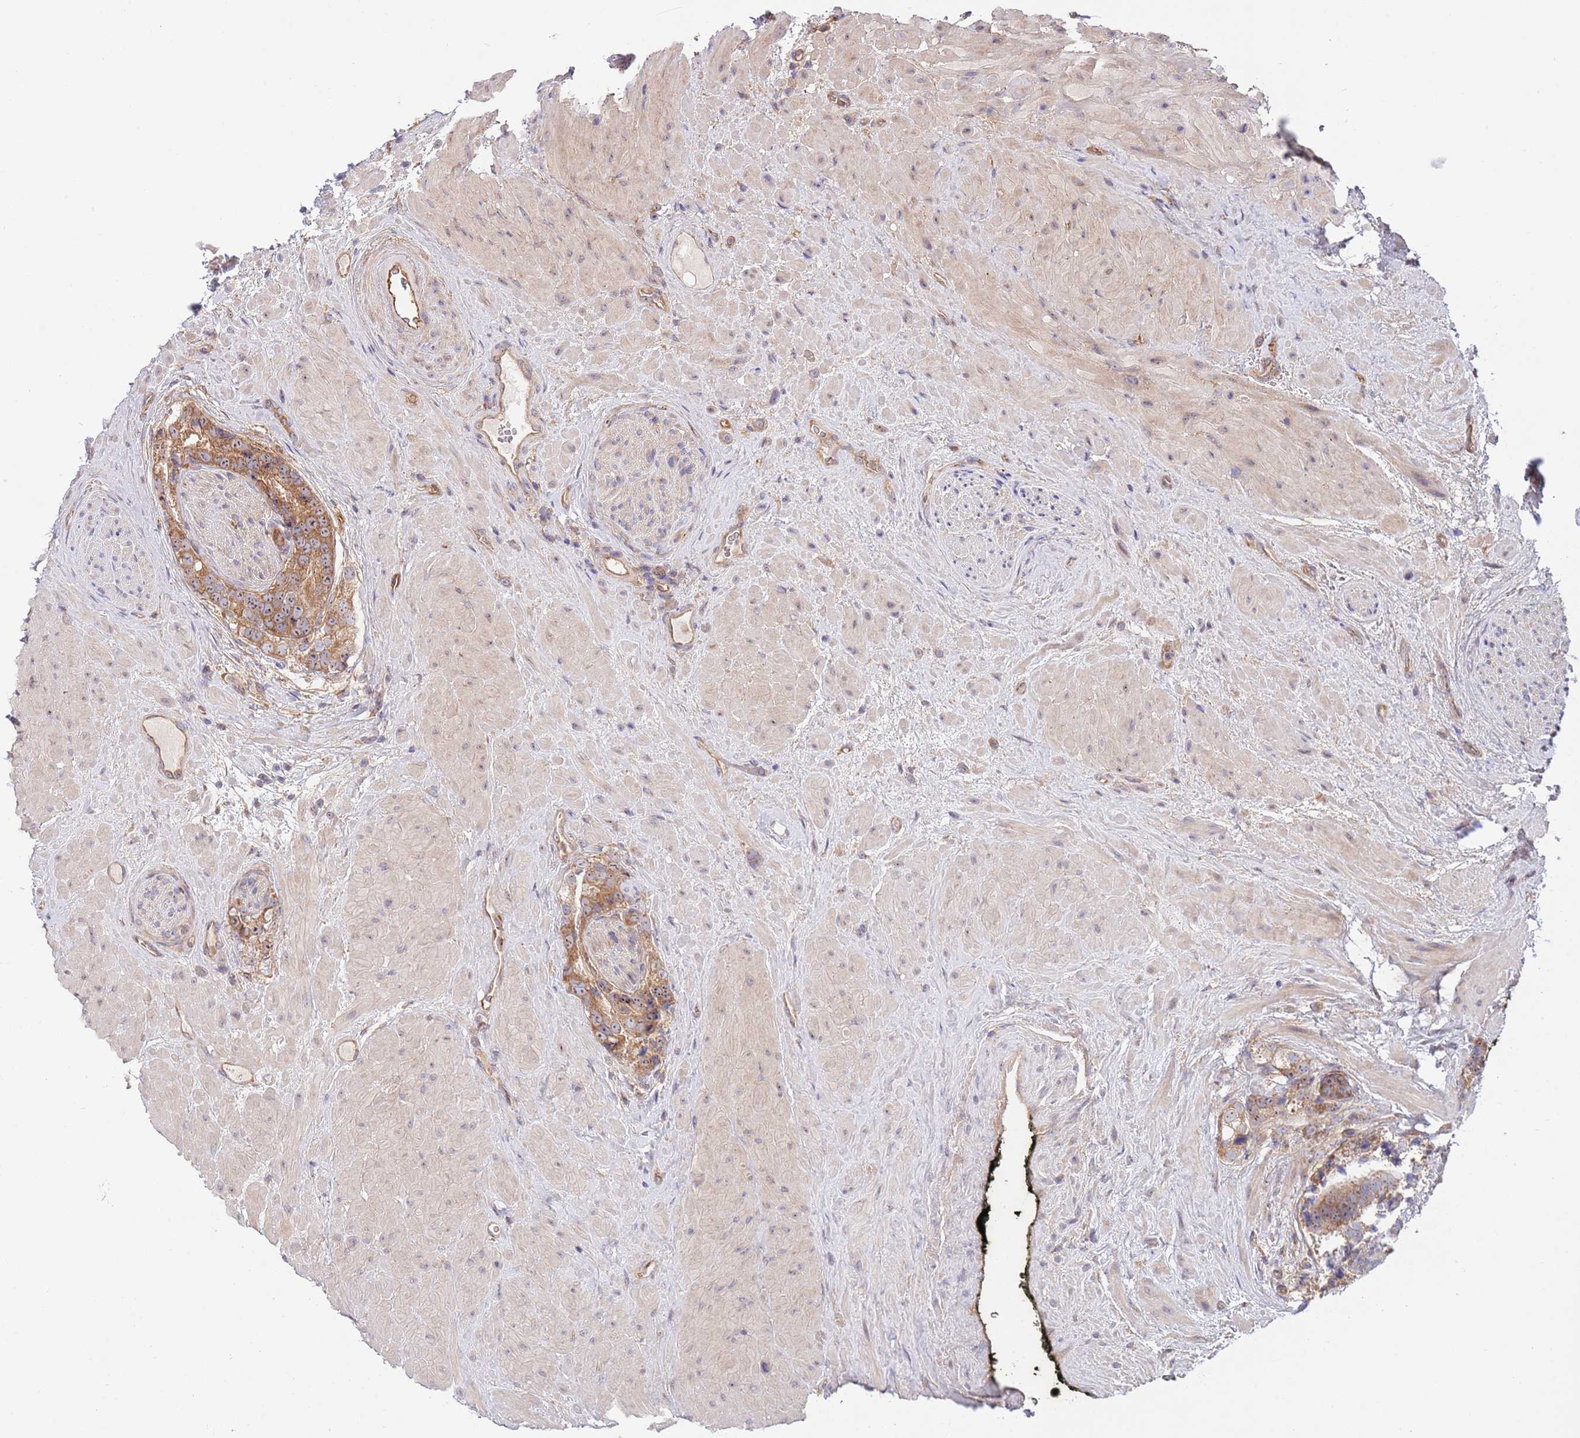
{"staining": {"intensity": "moderate", "quantity": ">75%", "location": "cytoplasmic/membranous,nuclear"}, "tissue": "prostate cancer", "cell_type": "Tumor cells", "image_type": "cancer", "snomed": [{"axis": "morphology", "description": "Adenocarcinoma, High grade"}, {"axis": "topography", "description": "Prostate"}], "caption": "Brown immunohistochemical staining in prostate cancer (adenocarcinoma (high-grade)) displays moderate cytoplasmic/membranous and nuclear staining in approximately >75% of tumor cells.", "gene": "EIF3F", "patient": {"sex": "male", "age": 74}}